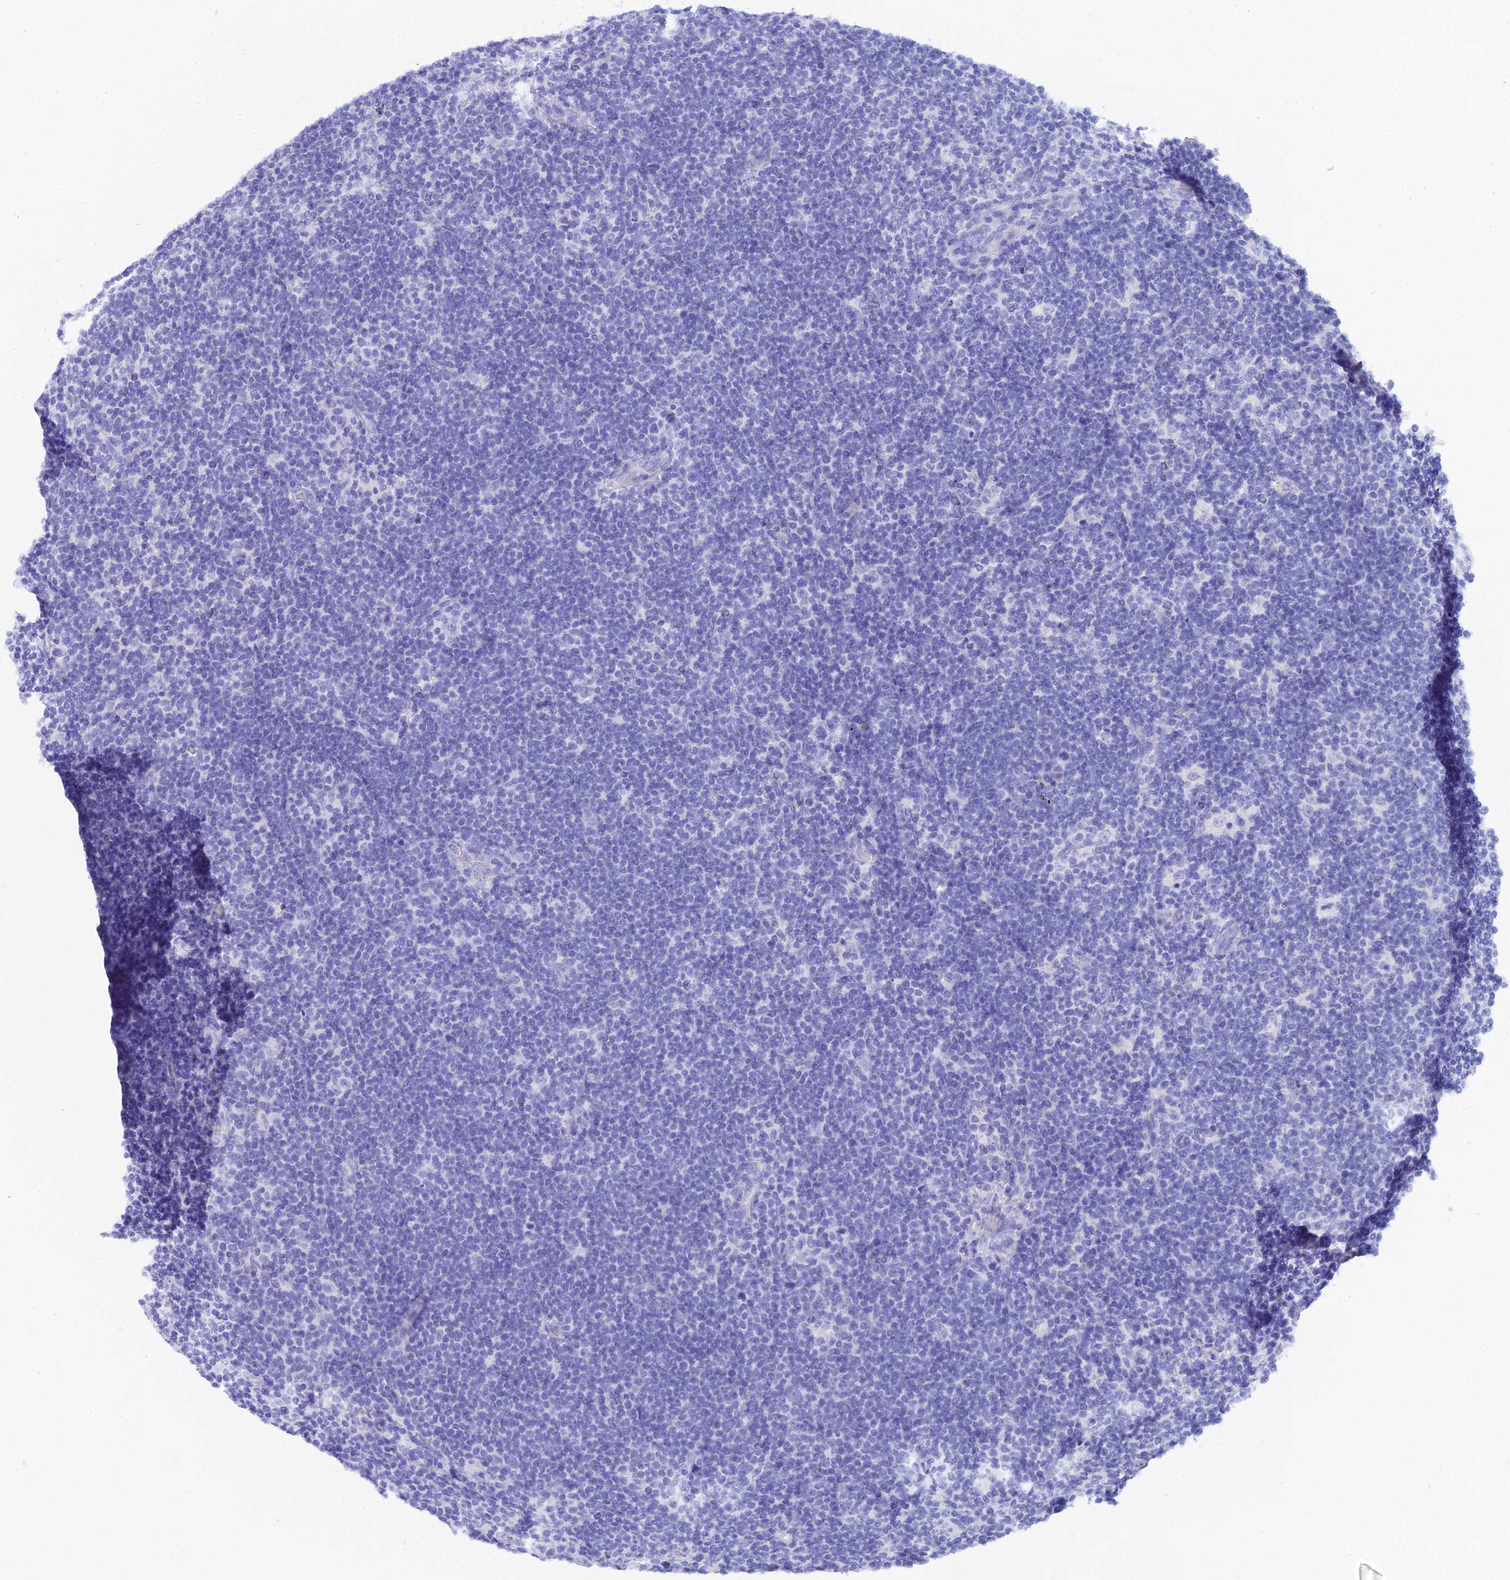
{"staining": {"intensity": "negative", "quantity": "none", "location": "none"}, "tissue": "lymphoma", "cell_type": "Tumor cells", "image_type": "cancer", "snomed": [{"axis": "morphology", "description": "Hodgkin's disease, NOS"}, {"axis": "topography", "description": "Lymph node"}], "caption": "This is an IHC histopathology image of lymphoma. There is no positivity in tumor cells.", "gene": "REG1A", "patient": {"sex": "female", "age": 57}}